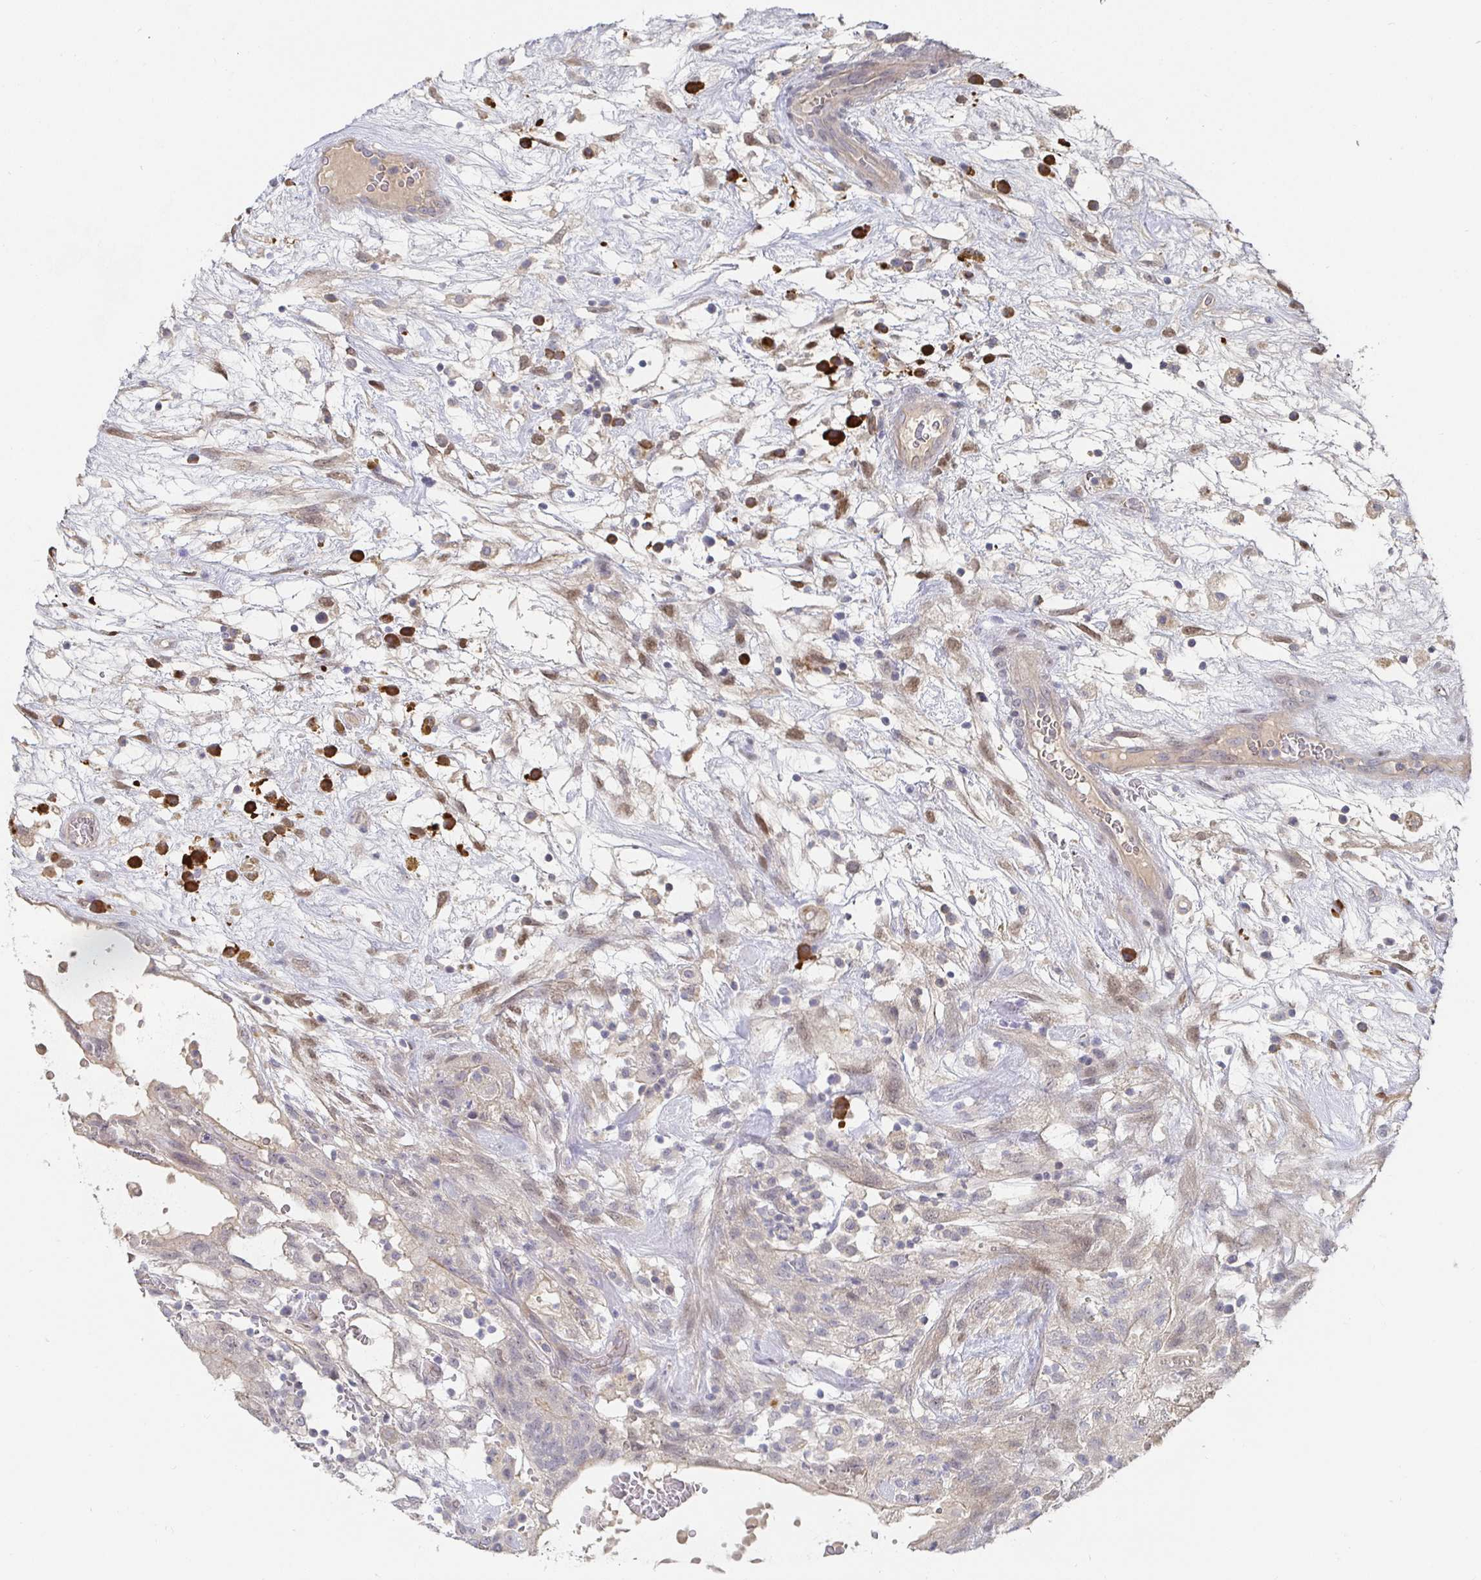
{"staining": {"intensity": "negative", "quantity": "none", "location": "none"}, "tissue": "testis cancer", "cell_type": "Tumor cells", "image_type": "cancer", "snomed": [{"axis": "morphology", "description": "Normal tissue, NOS"}, {"axis": "morphology", "description": "Carcinoma, Embryonal, NOS"}, {"axis": "topography", "description": "Testis"}], "caption": "IHC of testis cancer reveals no positivity in tumor cells.", "gene": "MEIS1", "patient": {"sex": "male", "age": 32}}